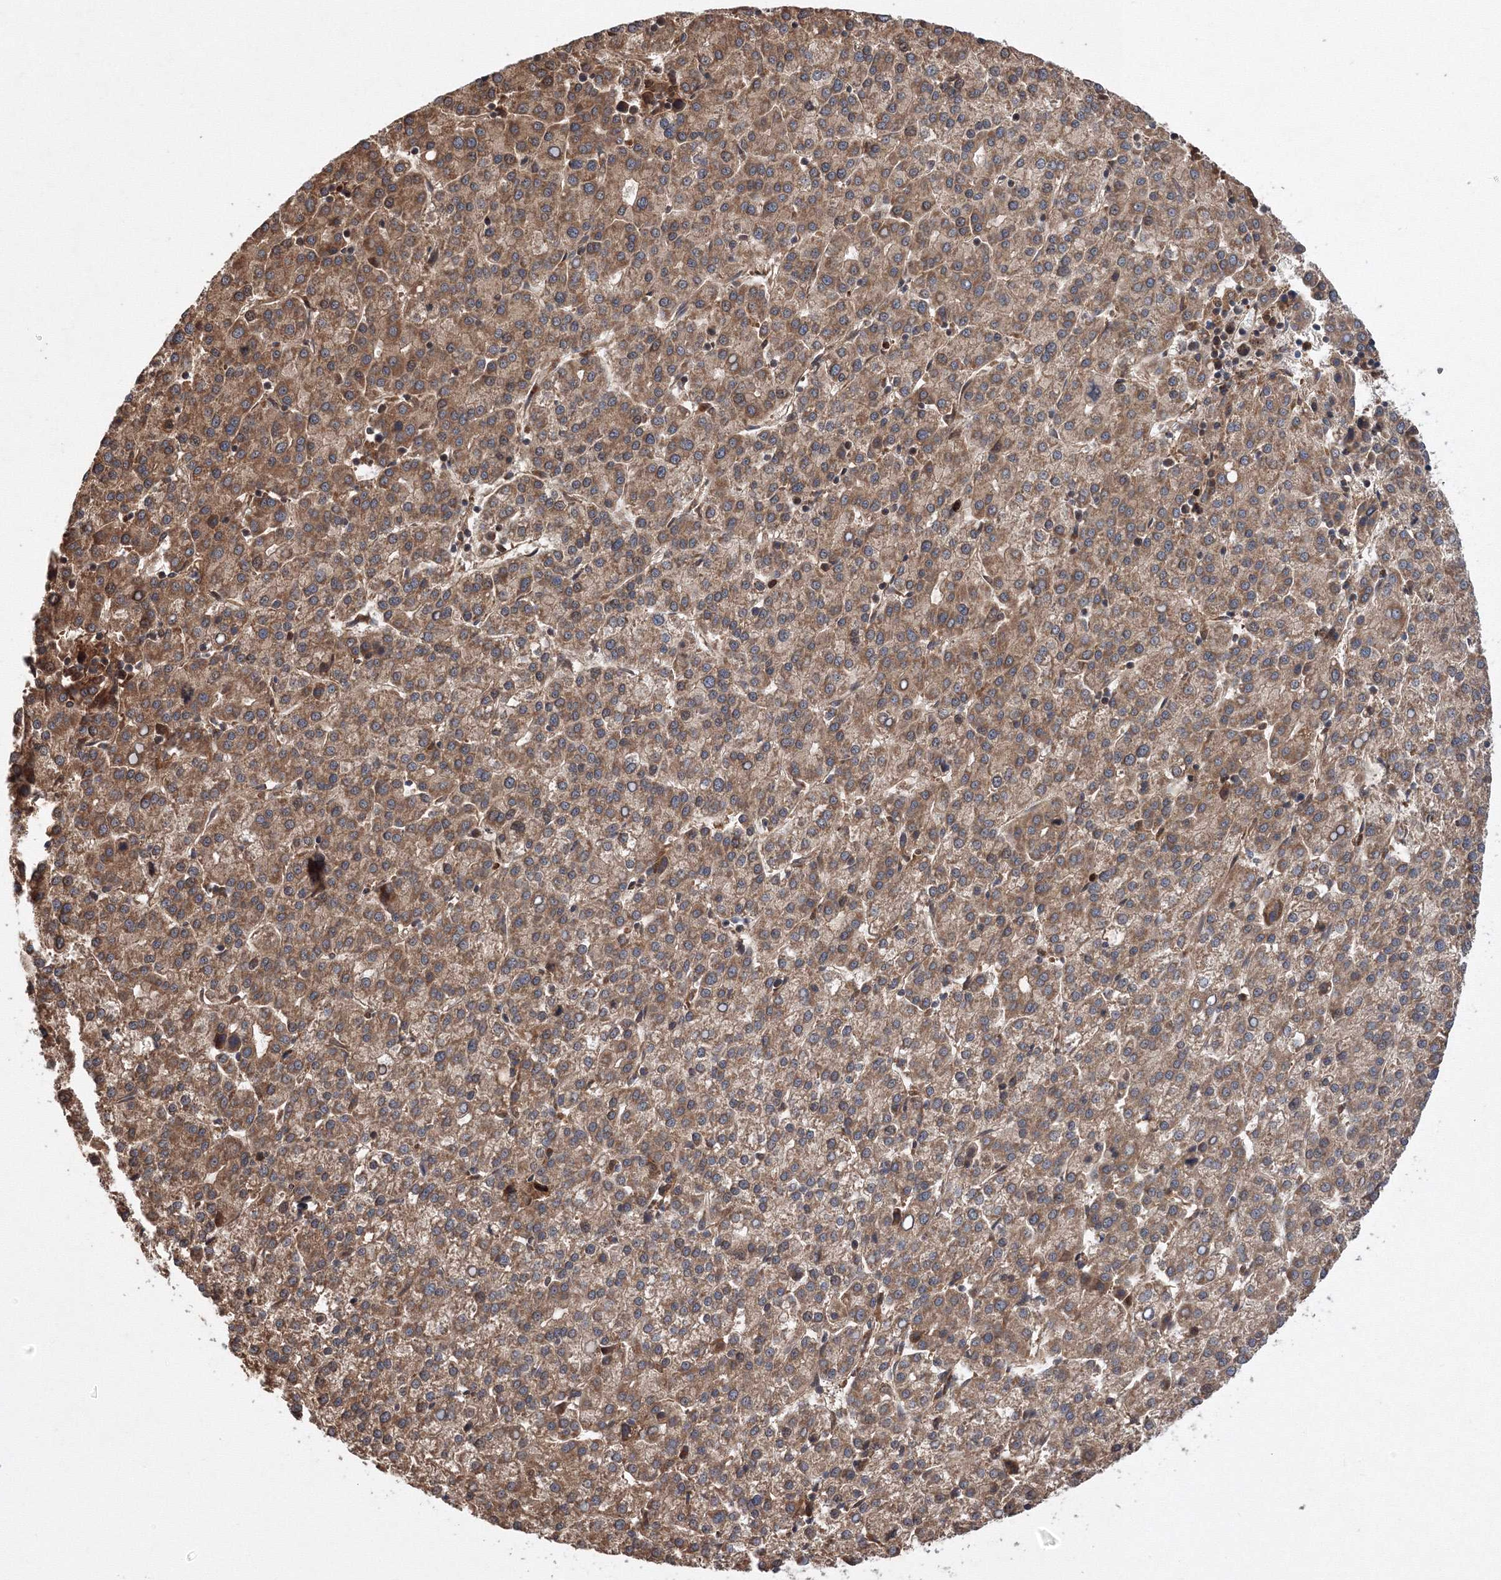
{"staining": {"intensity": "moderate", "quantity": ">75%", "location": "cytoplasmic/membranous"}, "tissue": "liver cancer", "cell_type": "Tumor cells", "image_type": "cancer", "snomed": [{"axis": "morphology", "description": "Carcinoma, Hepatocellular, NOS"}, {"axis": "topography", "description": "Liver"}], "caption": "Tumor cells display moderate cytoplasmic/membranous positivity in about >75% of cells in liver cancer. The protein of interest is stained brown, and the nuclei are stained in blue (DAB IHC with brightfield microscopy, high magnification).", "gene": "ATG3", "patient": {"sex": "female", "age": 58}}